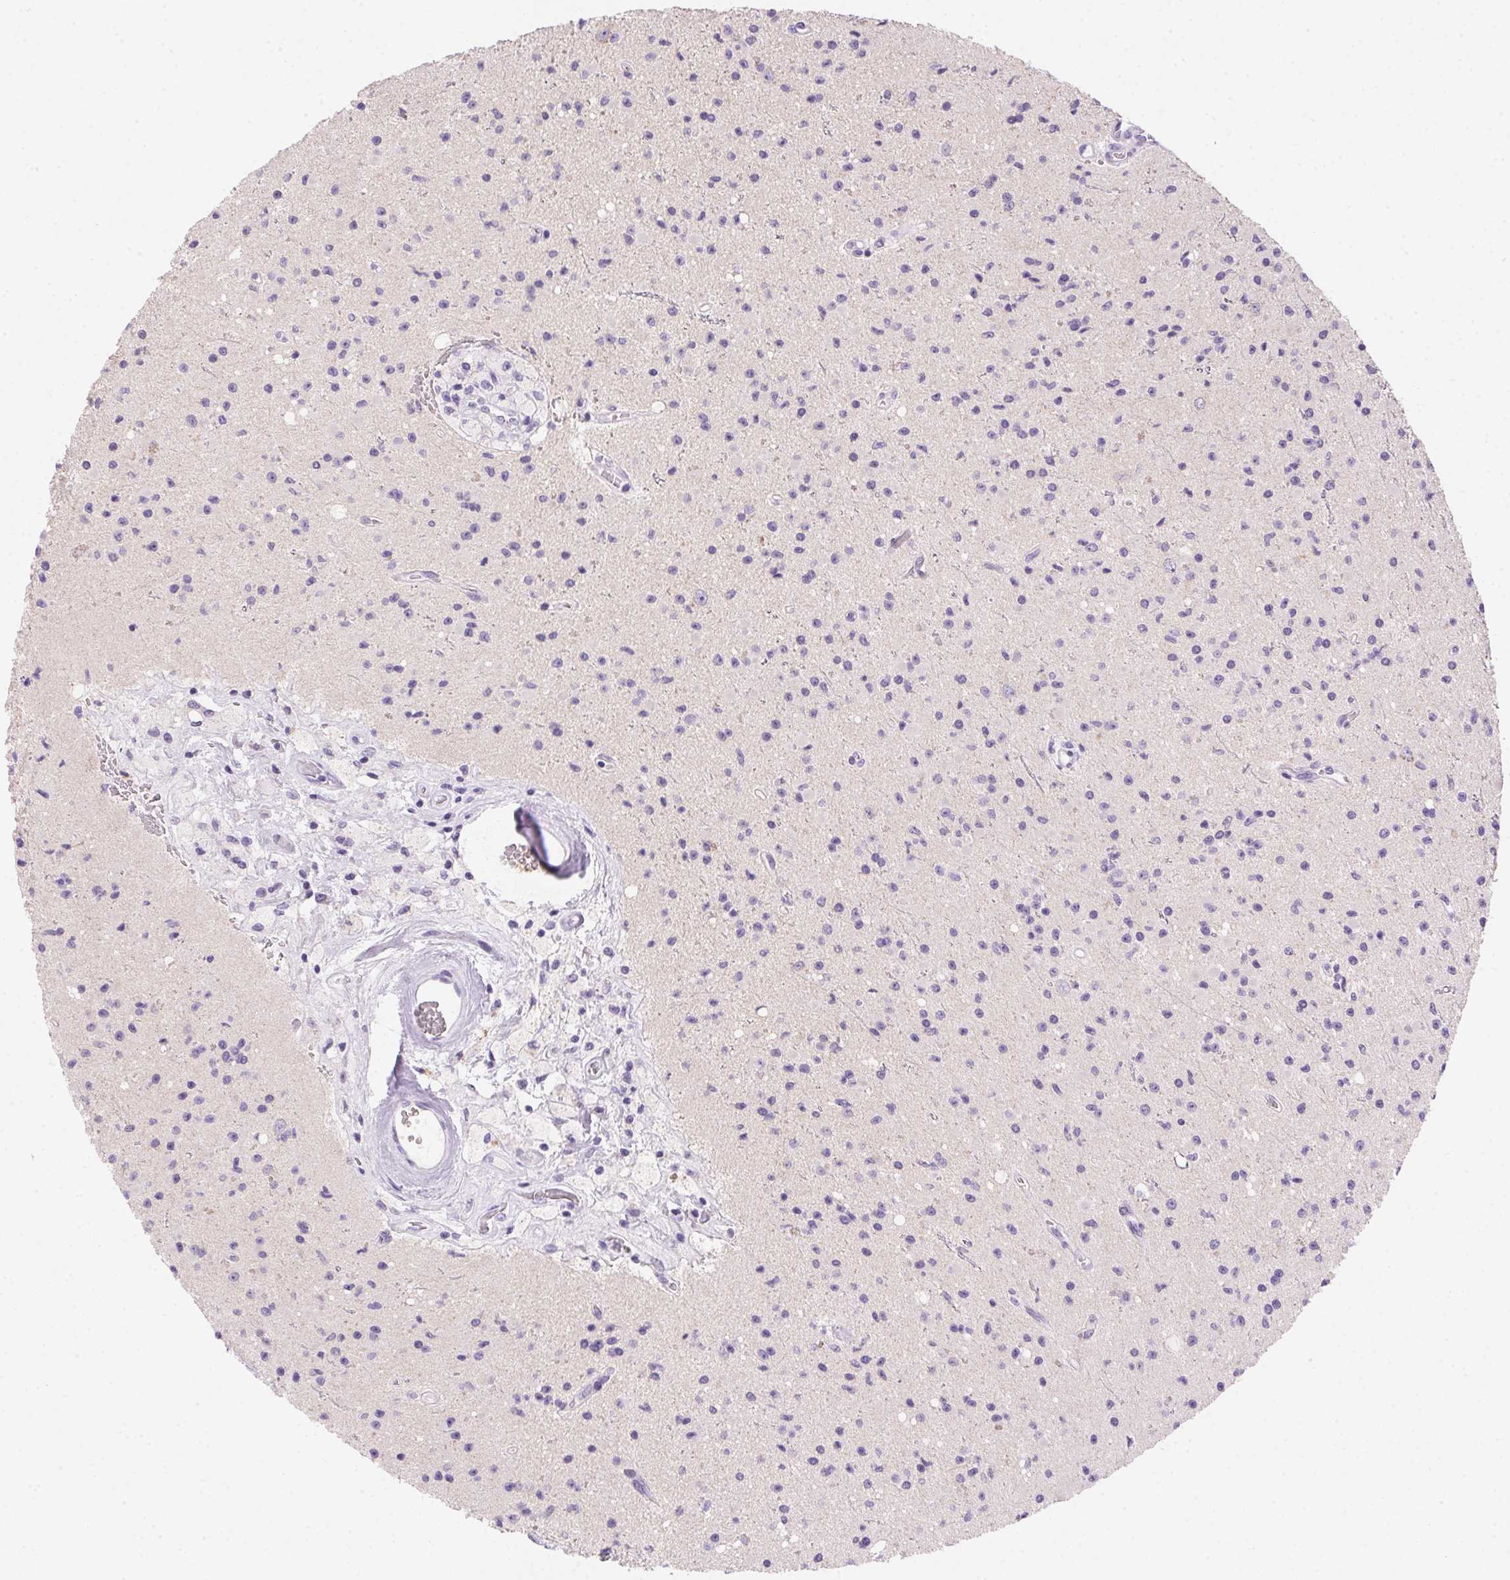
{"staining": {"intensity": "negative", "quantity": "none", "location": "none"}, "tissue": "glioma", "cell_type": "Tumor cells", "image_type": "cancer", "snomed": [{"axis": "morphology", "description": "Glioma, malignant, High grade"}, {"axis": "topography", "description": "Brain"}], "caption": "This is an immunohistochemistry (IHC) micrograph of malignant glioma (high-grade). There is no positivity in tumor cells.", "gene": "SSTR4", "patient": {"sex": "male", "age": 36}}